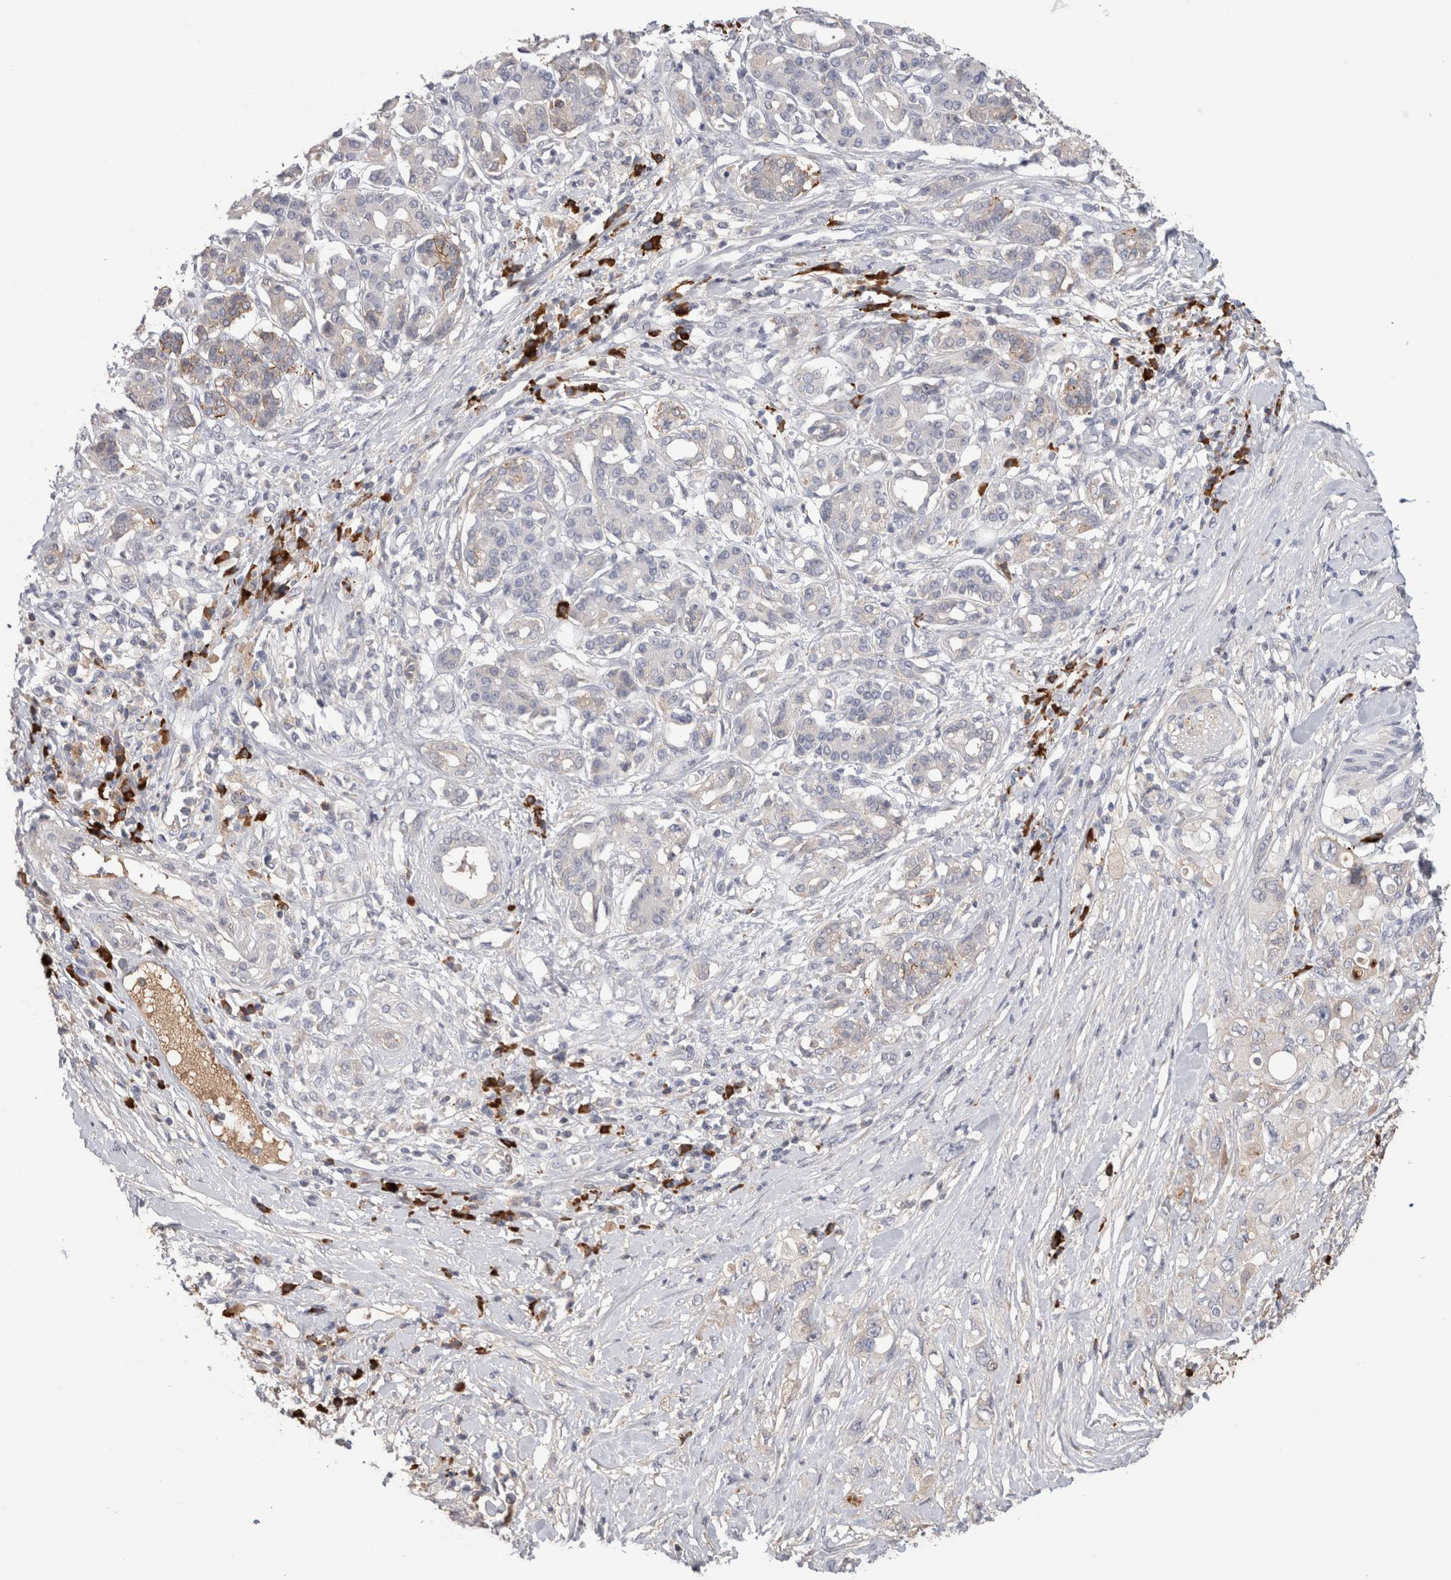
{"staining": {"intensity": "negative", "quantity": "none", "location": "none"}, "tissue": "pancreatic cancer", "cell_type": "Tumor cells", "image_type": "cancer", "snomed": [{"axis": "morphology", "description": "Adenocarcinoma, NOS"}, {"axis": "topography", "description": "Pancreas"}], "caption": "Photomicrograph shows no significant protein staining in tumor cells of pancreatic adenocarcinoma.", "gene": "PPP3CC", "patient": {"sex": "female", "age": 56}}